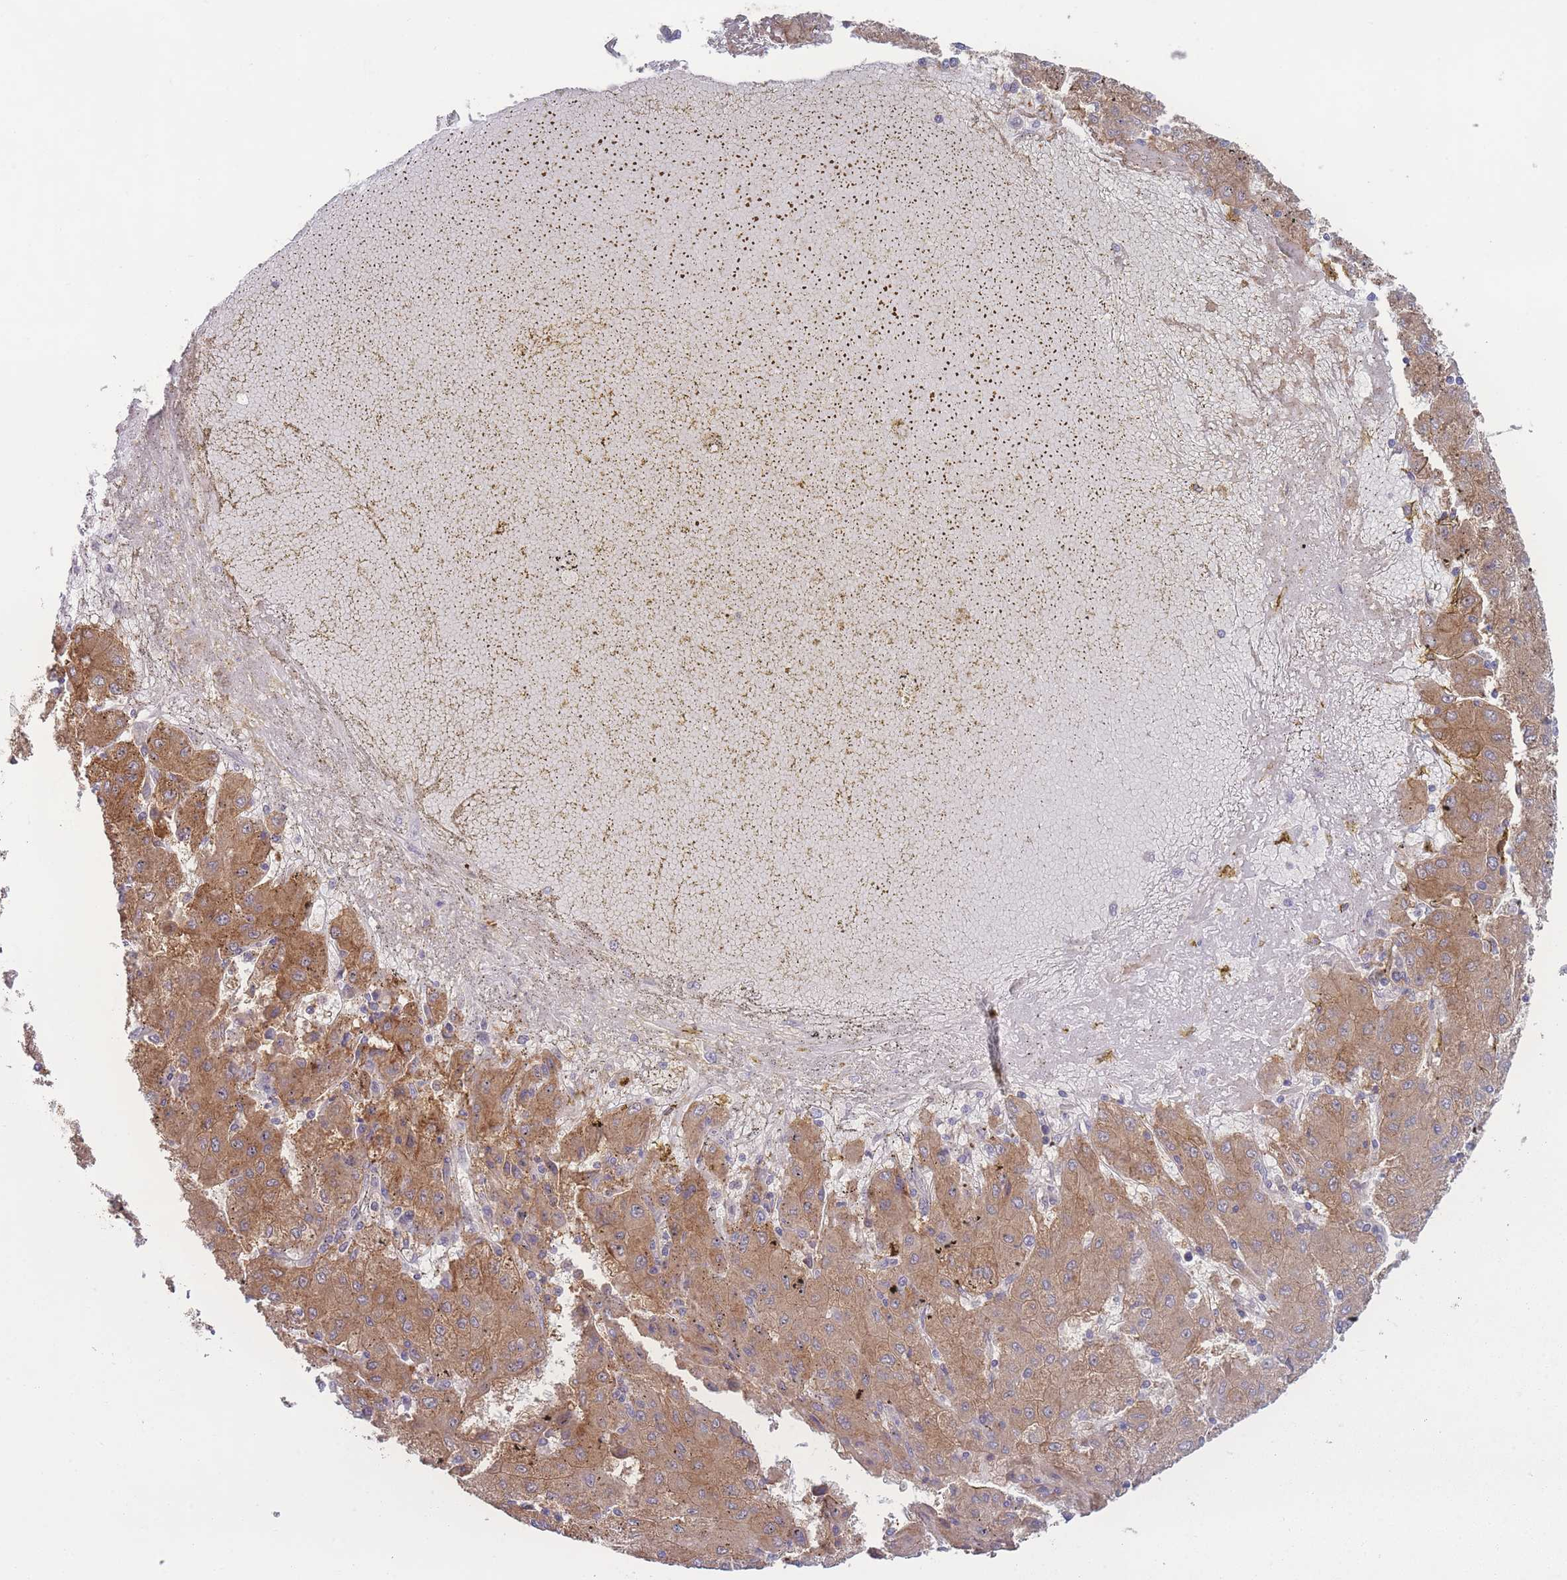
{"staining": {"intensity": "moderate", "quantity": ">75%", "location": "cytoplasmic/membranous"}, "tissue": "liver cancer", "cell_type": "Tumor cells", "image_type": "cancer", "snomed": [{"axis": "morphology", "description": "Carcinoma, Hepatocellular, NOS"}, {"axis": "topography", "description": "Liver"}], "caption": "Immunohistochemical staining of liver hepatocellular carcinoma exhibits moderate cytoplasmic/membranous protein positivity in about >75% of tumor cells.", "gene": "STEAP3", "patient": {"sex": "male", "age": 72}}